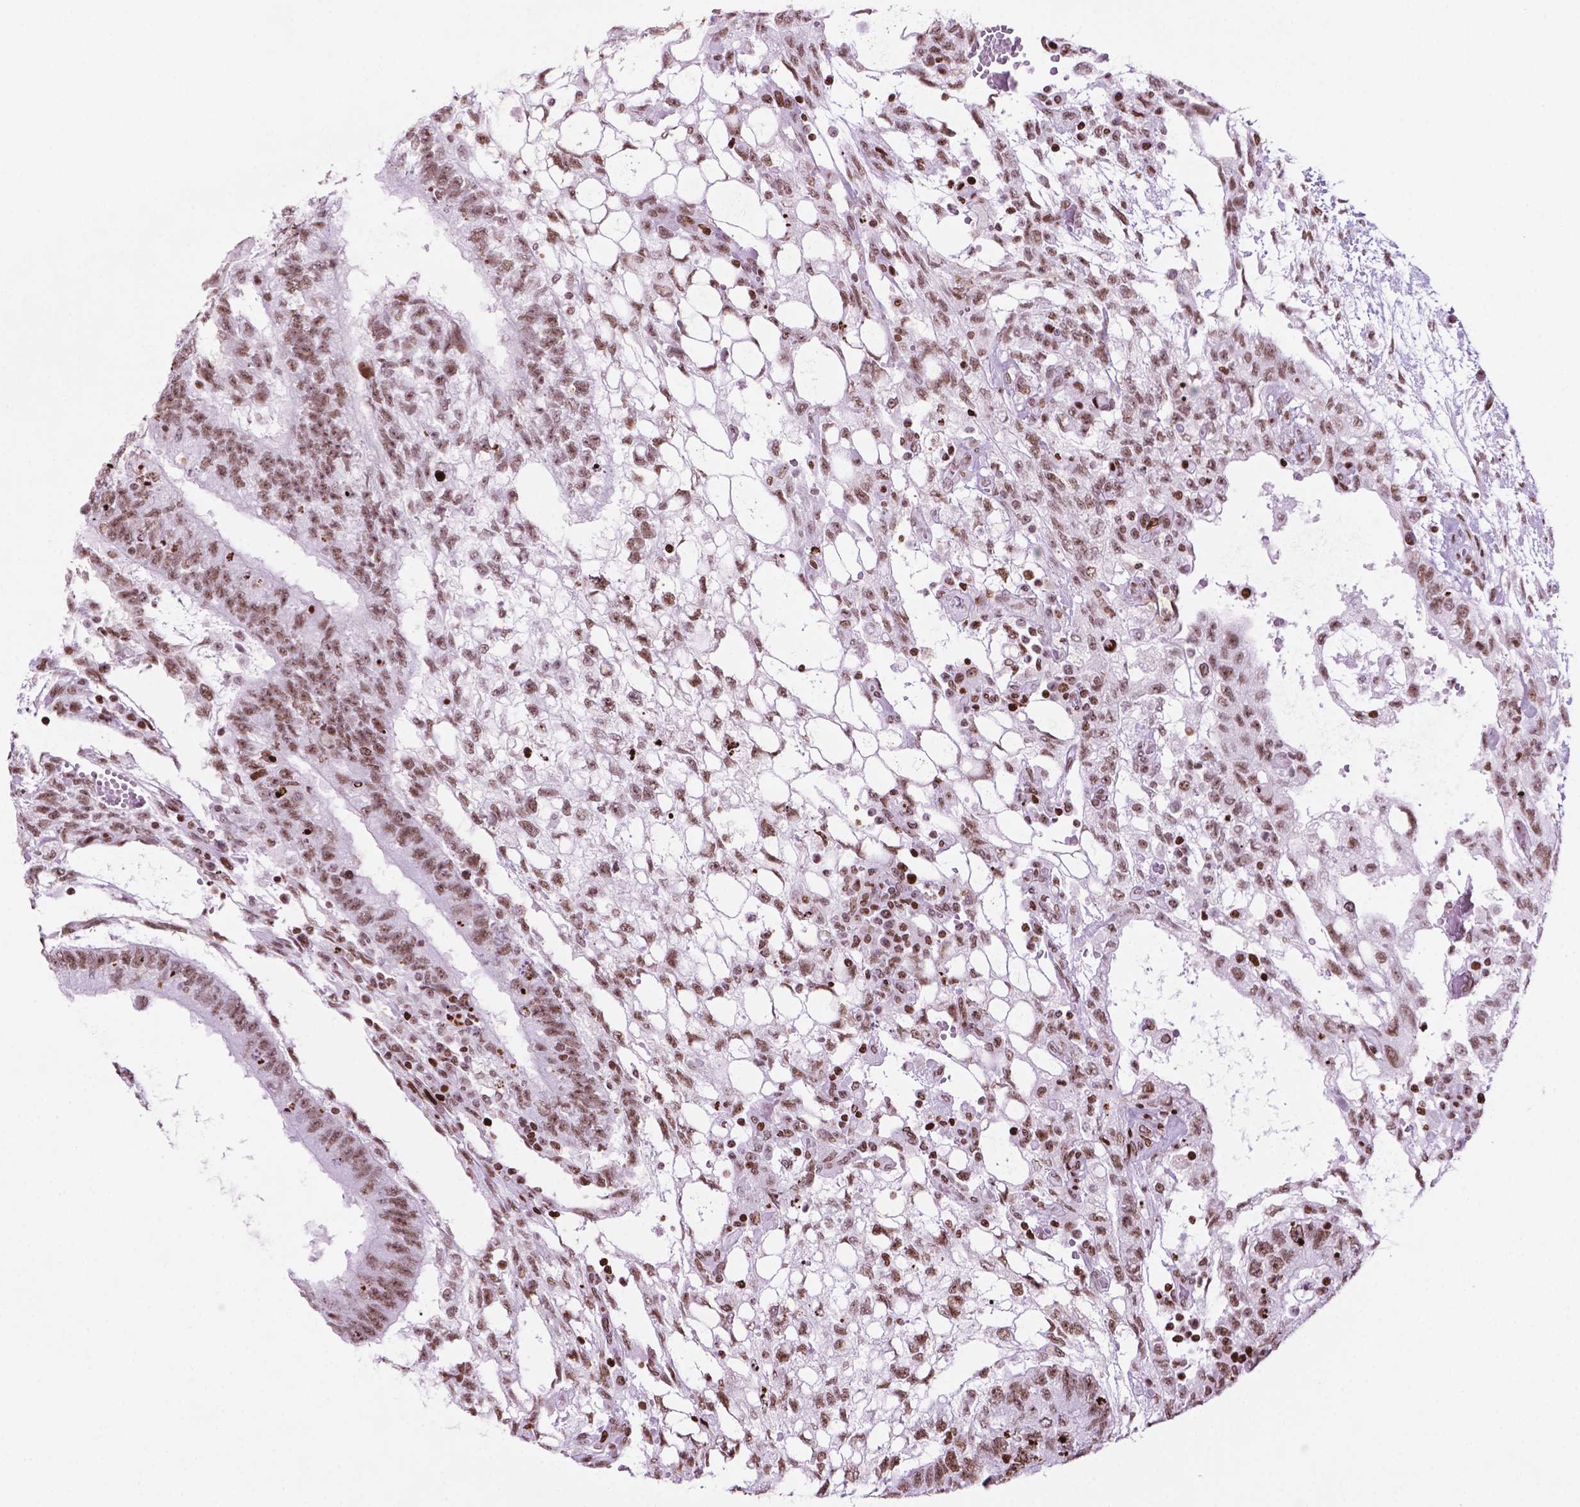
{"staining": {"intensity": "moderate", "quantity": ">75%", "location": "nuclear"}, "tissue": "testis cancer", "cell_type": "Tumor cells", "image_type": "cancer", "snomed": [{"axis": "morphology", "description": "Carcinoma, Embryonal, NOS"}, {"axis": "topography", "description": "Testis"}], "caption": "Protein expression analysis of testis embryonal carcinoma reveals moderate nuclear staining in approximately >75% of tumor cells. (IHC, brightfield microscopy, high magnification).", "gene": "TMEM250", "patient": {"sex": "male", "age": 32}}